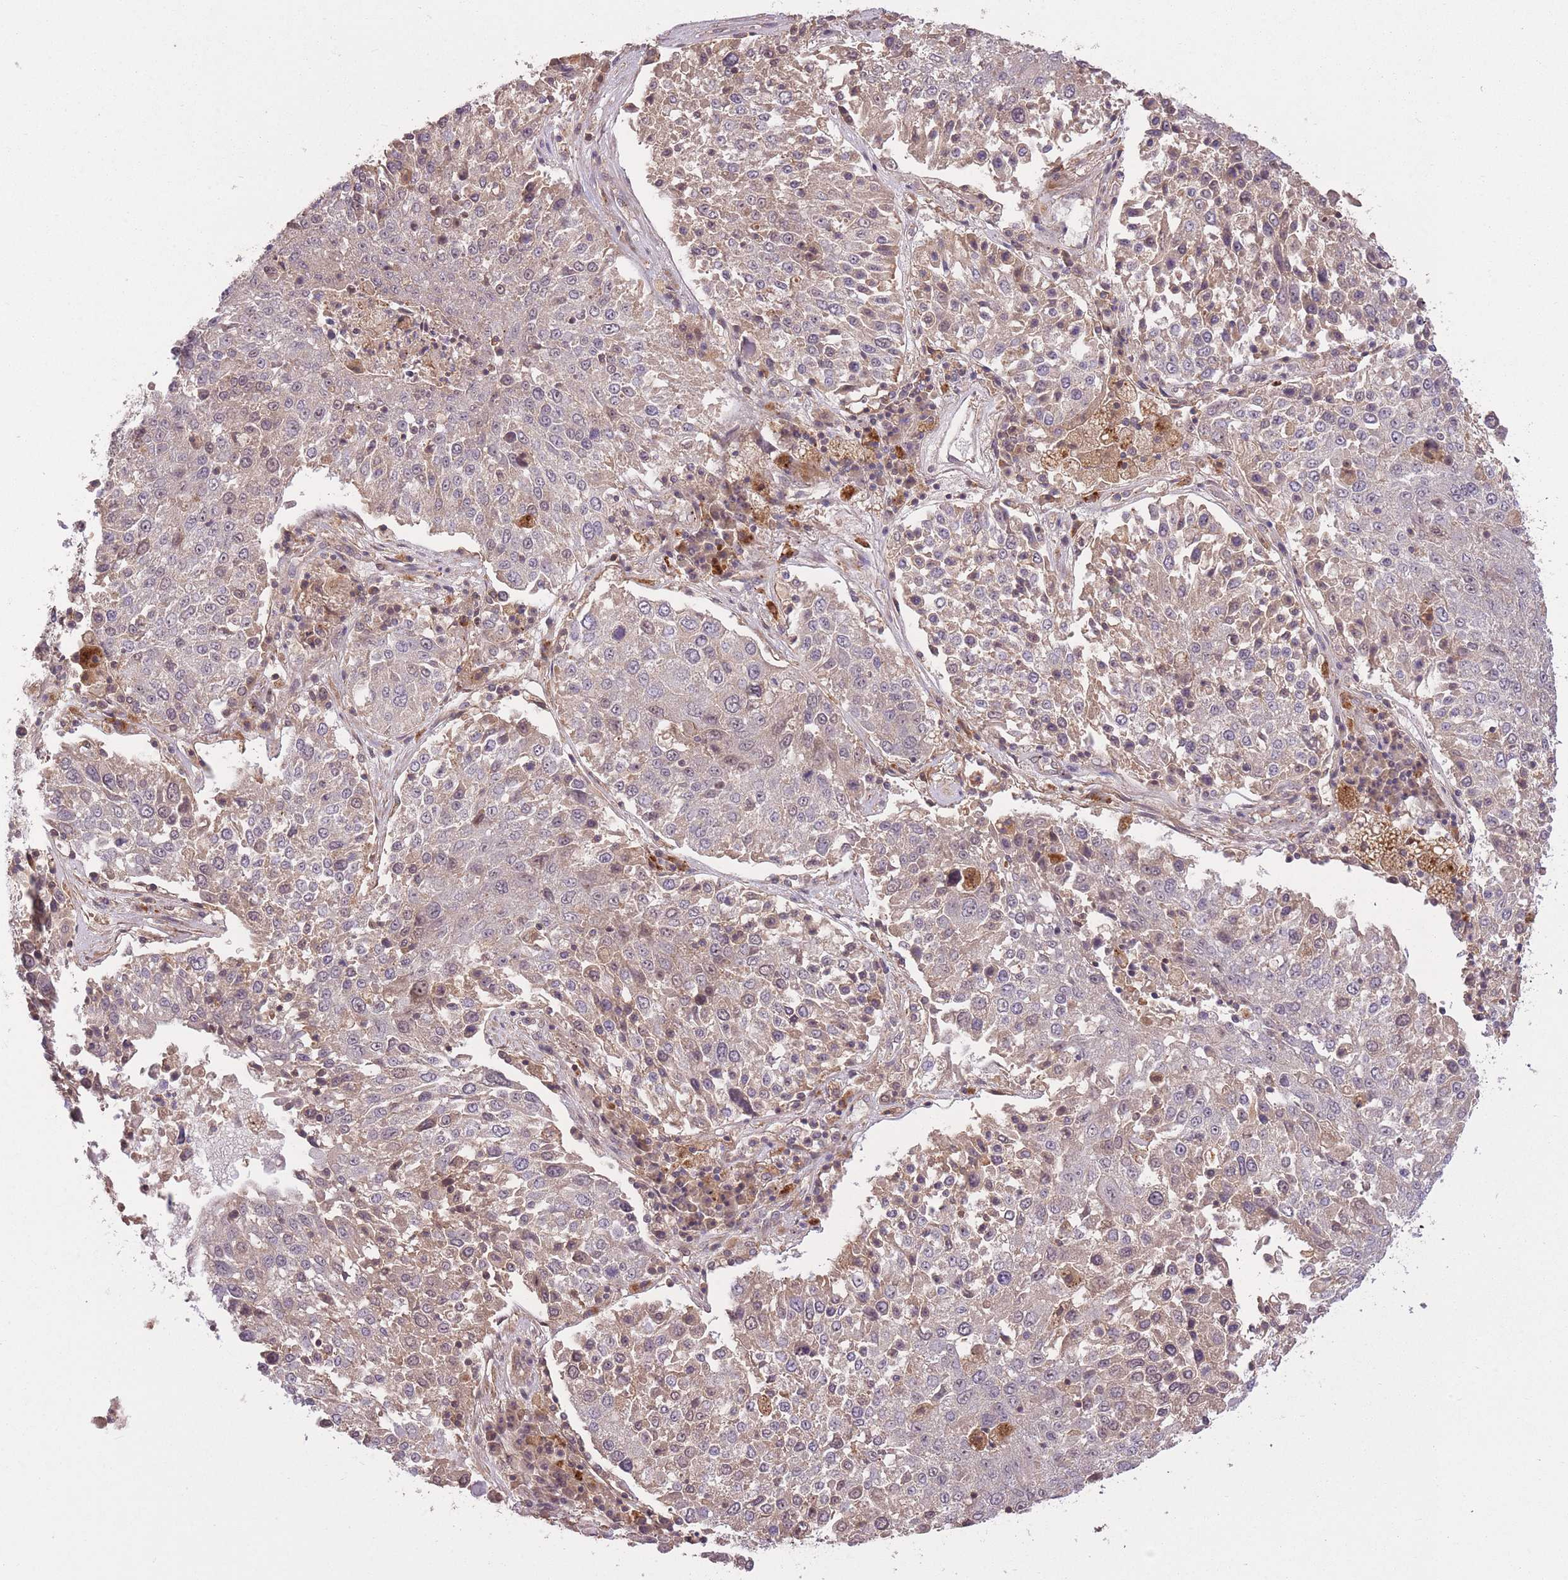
{"staining": {"intensity": "weak", "quantity": "<25%", "location": "cytoplasmic/membranous"}, "tissue": "lung cancer", "cell_type": "Tumor cells", "image_type": "cancer", "snomed": [{"axis": "morphology", "description": "Squamous cell carcinoma, NOS"}, {"axis": "topography", "description": "Lung"}], "caption": "IHC image of neoplastic tissue: human squamous cell carcinoma (lung) stained with DAB displays no significant protein expression in tumor cells.", "gene": "POLR3F", "patient": {"sex": "male", "age": 65}}